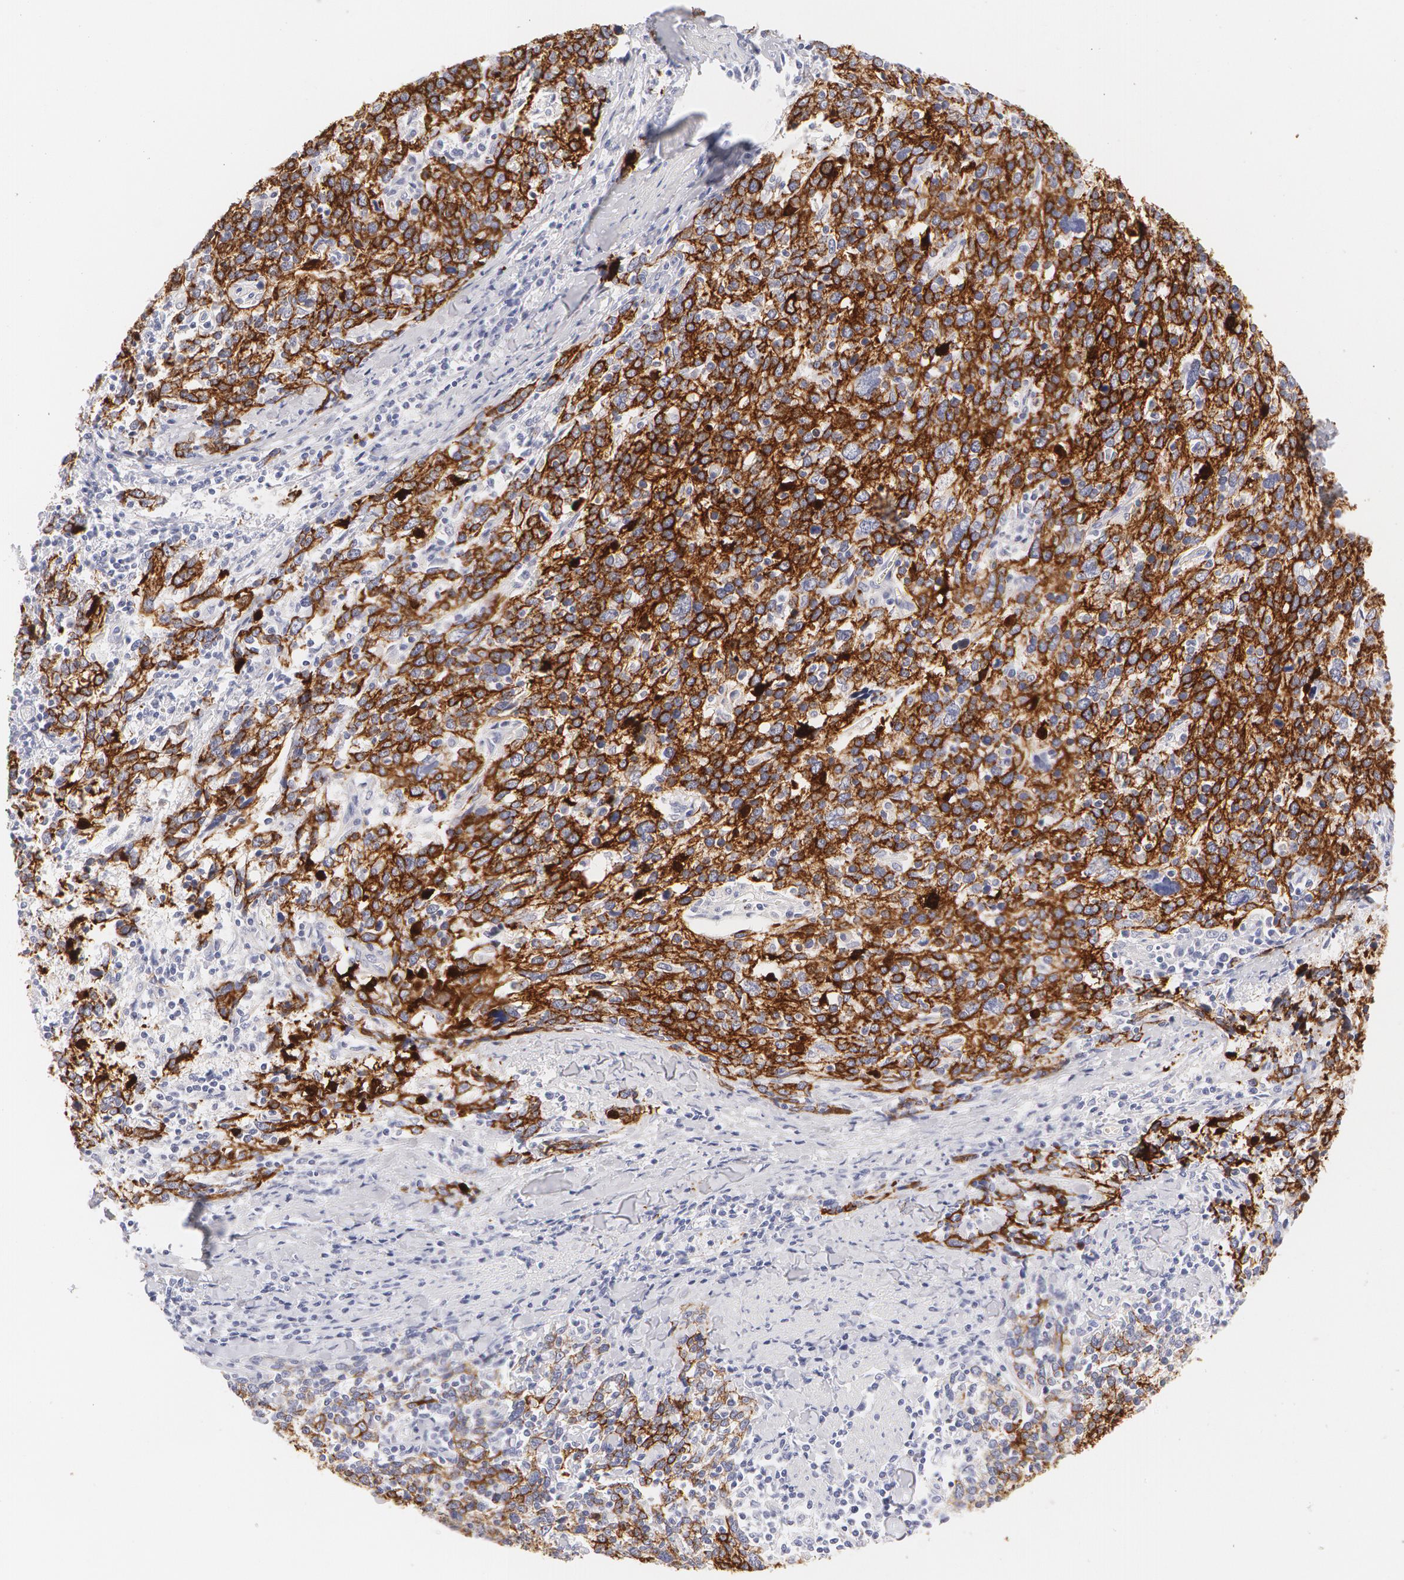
{"staining": {"intensity": "strong", "quantity": ">75%", "location": "cytoplasmic/membranous"}, "tissue": "cervical cancer", "cell_type": "Tumor cells", "image_type": "cancer", "snomed": [{"axis": "morphology", "description": "Squamous cell carcinoma, NOS"}, {"axis": "topography", "description": "Cervix"}], "caption": "This is an image of immunohistochemistry staining of cervical cancer (squamous cell carcinoma), which shows strong expression in the cytoplasmic/membranous of tumor cells.", "gene": "KRT8", "patient": {"sex": "female", "age": 41}}